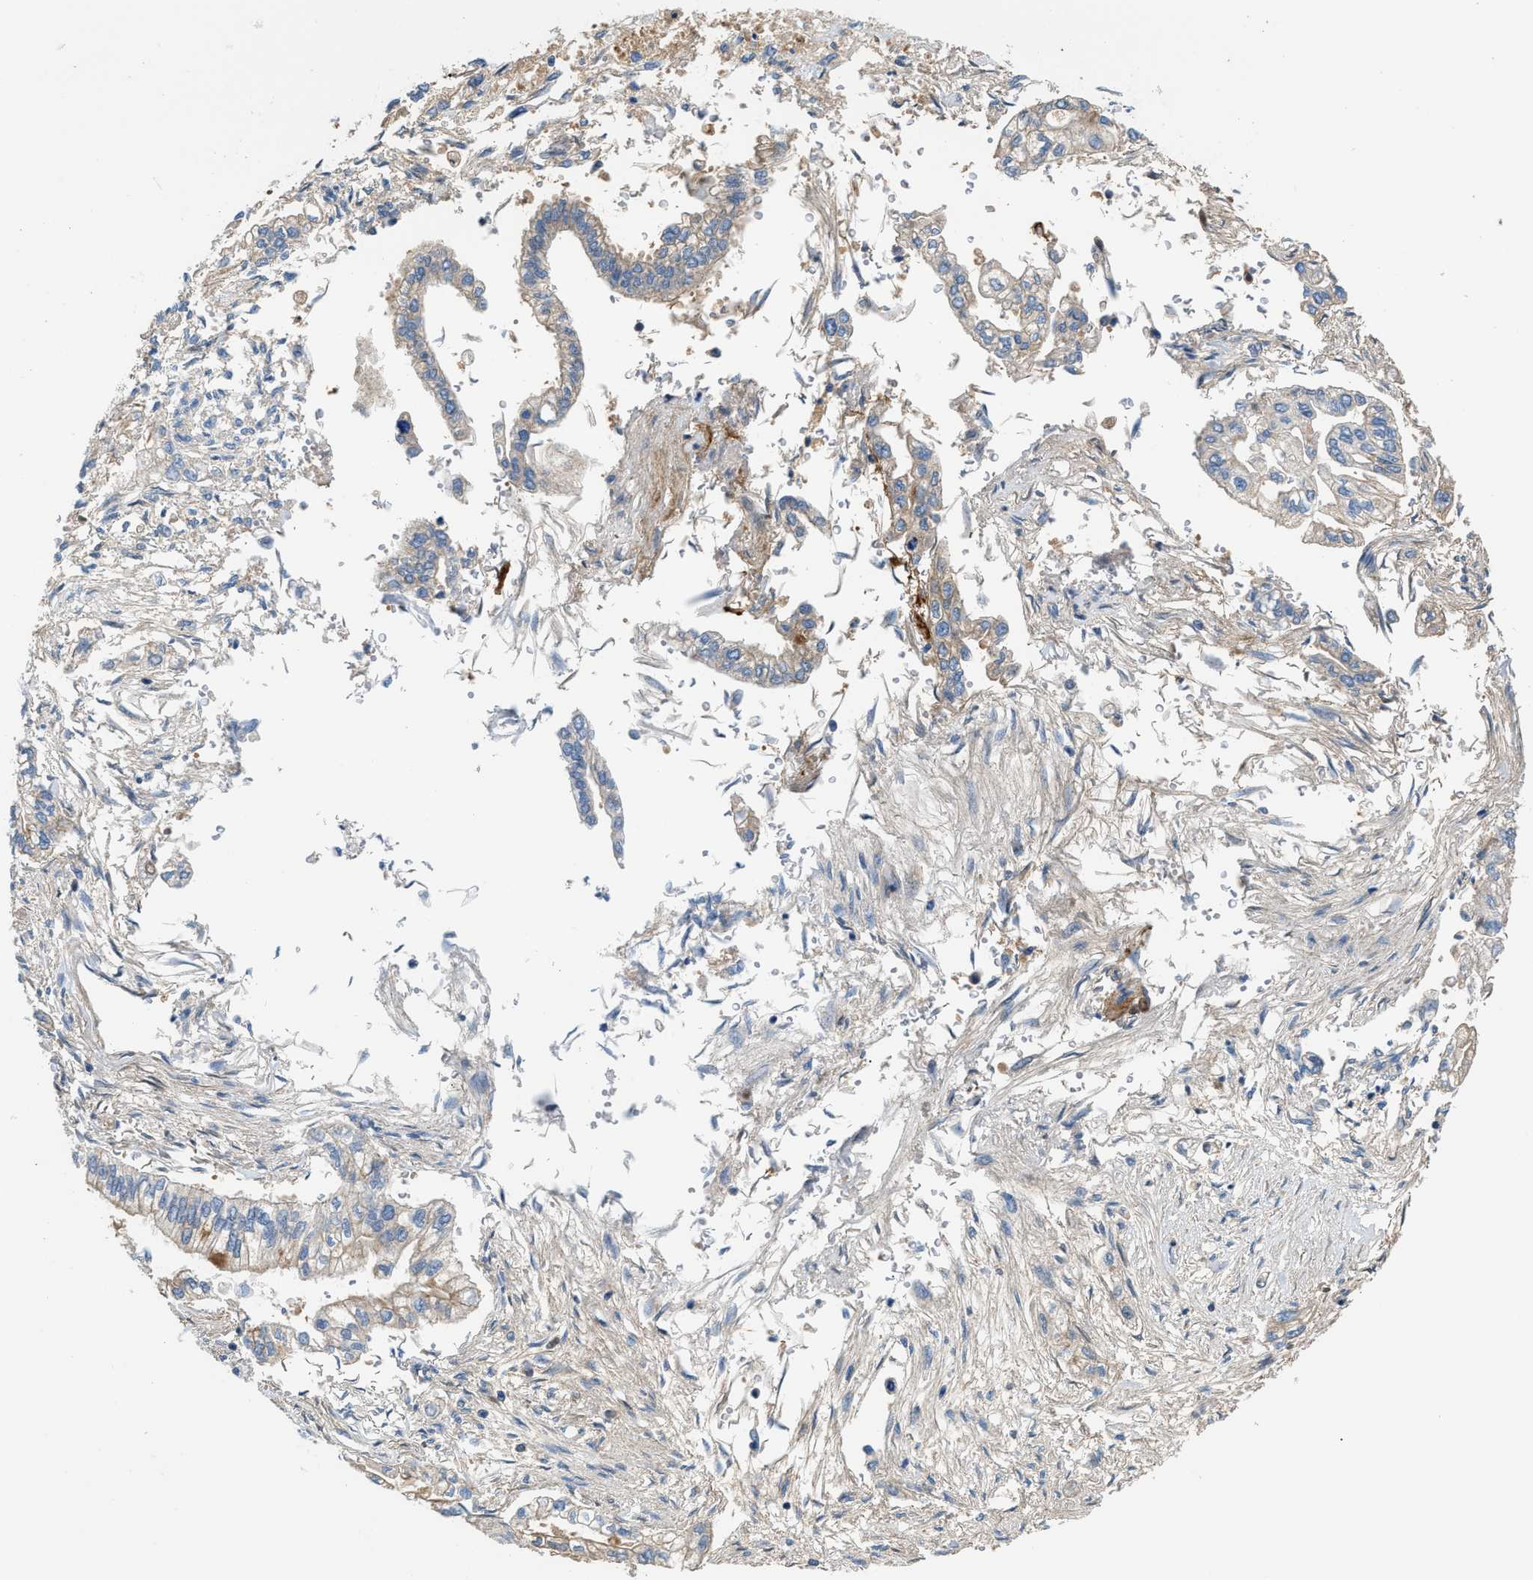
{"staining": {"intensity": "negative", "quantity": "none", "location": "none"}, "tissue": "pancreatic cancer", "cell_type": "Tumor cells", "image_type": "cancer", "snomed": [{"axis": "morphology", "description": "Normal tissue, NOS"}, {"axis": "topography", "description": "Pancreas"}], "caption": "Protein analysis of pancreatic cancer exhibits no significant positivity in tumor cells.", "gene": "CFI", "patient": {"sex": "male", "age": 42}}